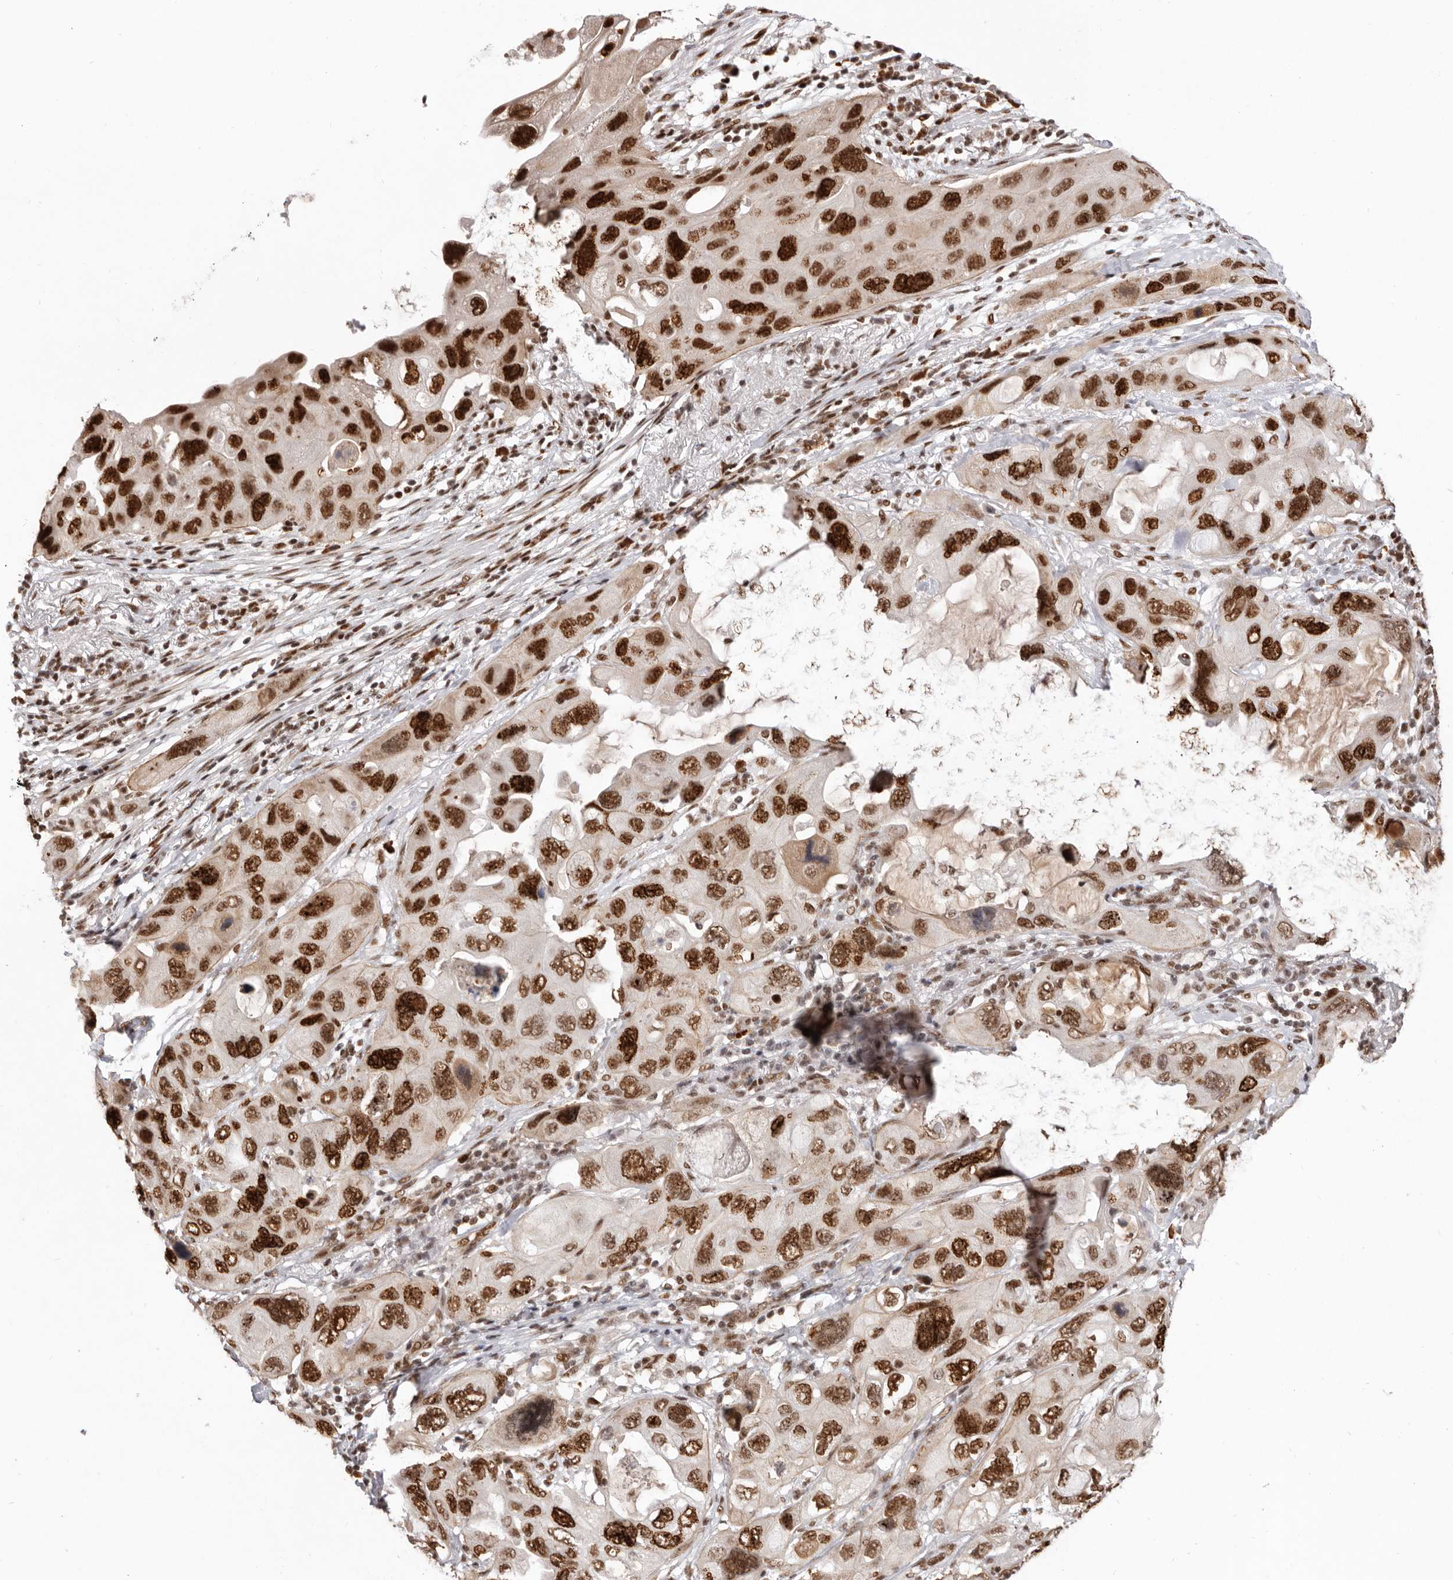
{"staining": {"intensity": "strong", "quantity": ">75%", "location": "nuclear"}, "tissue": "lung cancer", "cell_type": "Tumor cells", "image_type": "cancer", "snomed": [{"axis": "morphology", "description": "Squamous cell carcinoma, NOS"}, {"axis": "topography", "description": "Lung"}], "caption": "Protein staining demonstrates strong nuclear staining in approximately >75% of tumor cells in lung cancer (squamous cell carcinoma).", "gene": "CHTOP", "patient": {"sex": "female", "age": 73}}